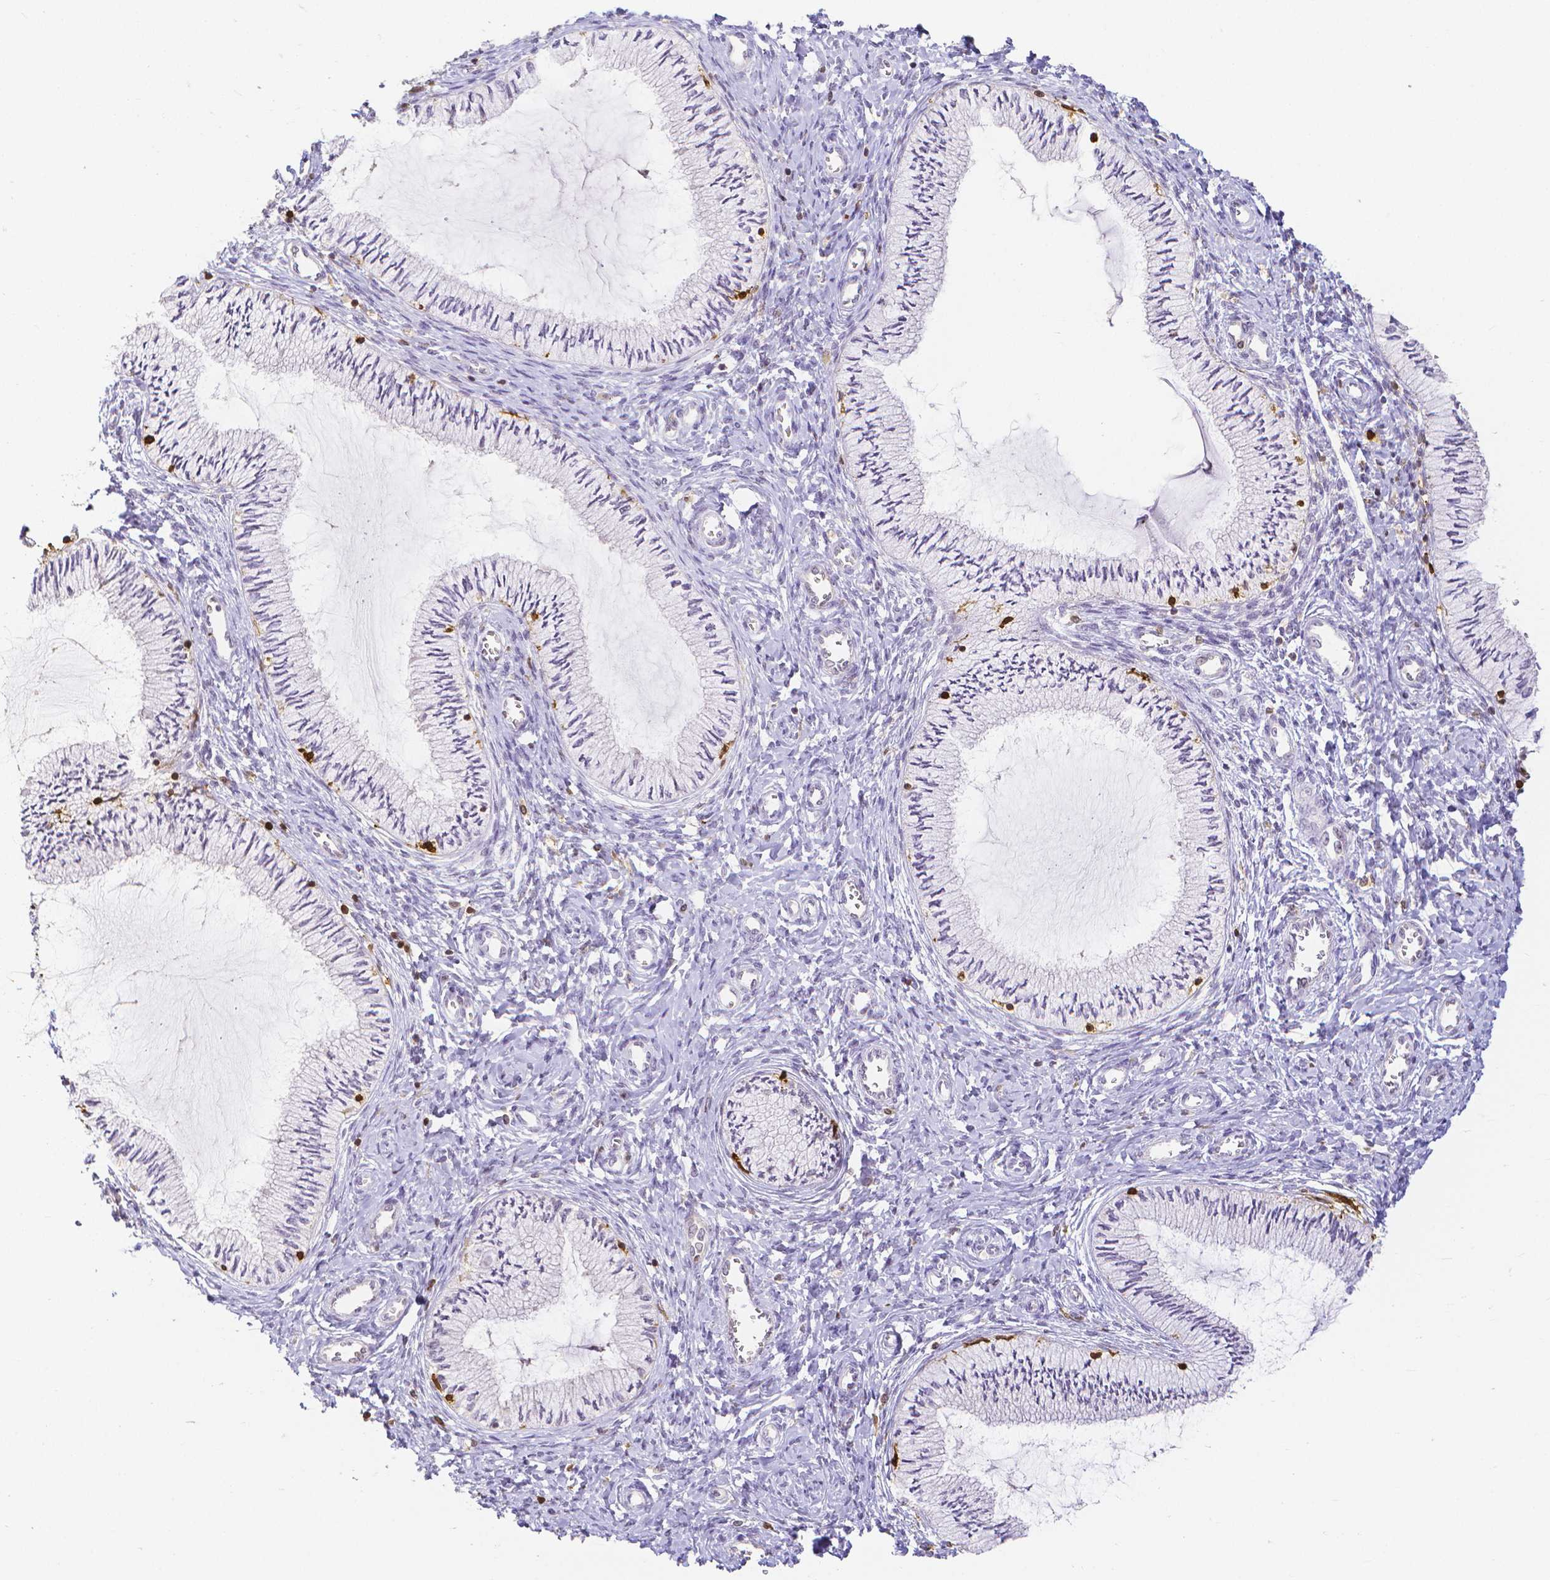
{"staining": {"intensity": "negative", "quantity": "none", "location": "none"}, "tissue": "cervix", "cell_type": "Glandular cells", "image_type": "normal", "snomed": [{"axis": "morphology", "description": "Normal tissue, NOS"}, {"axis": "topography", "description": "Cervix"}], "caption": "Immunohistochemistry image of normal cervix: human cervix stained with DAB shows no significant protein staining in glandular cells.", "gene": "COTL1", "patient": {"sex": "female", "age": 24}}